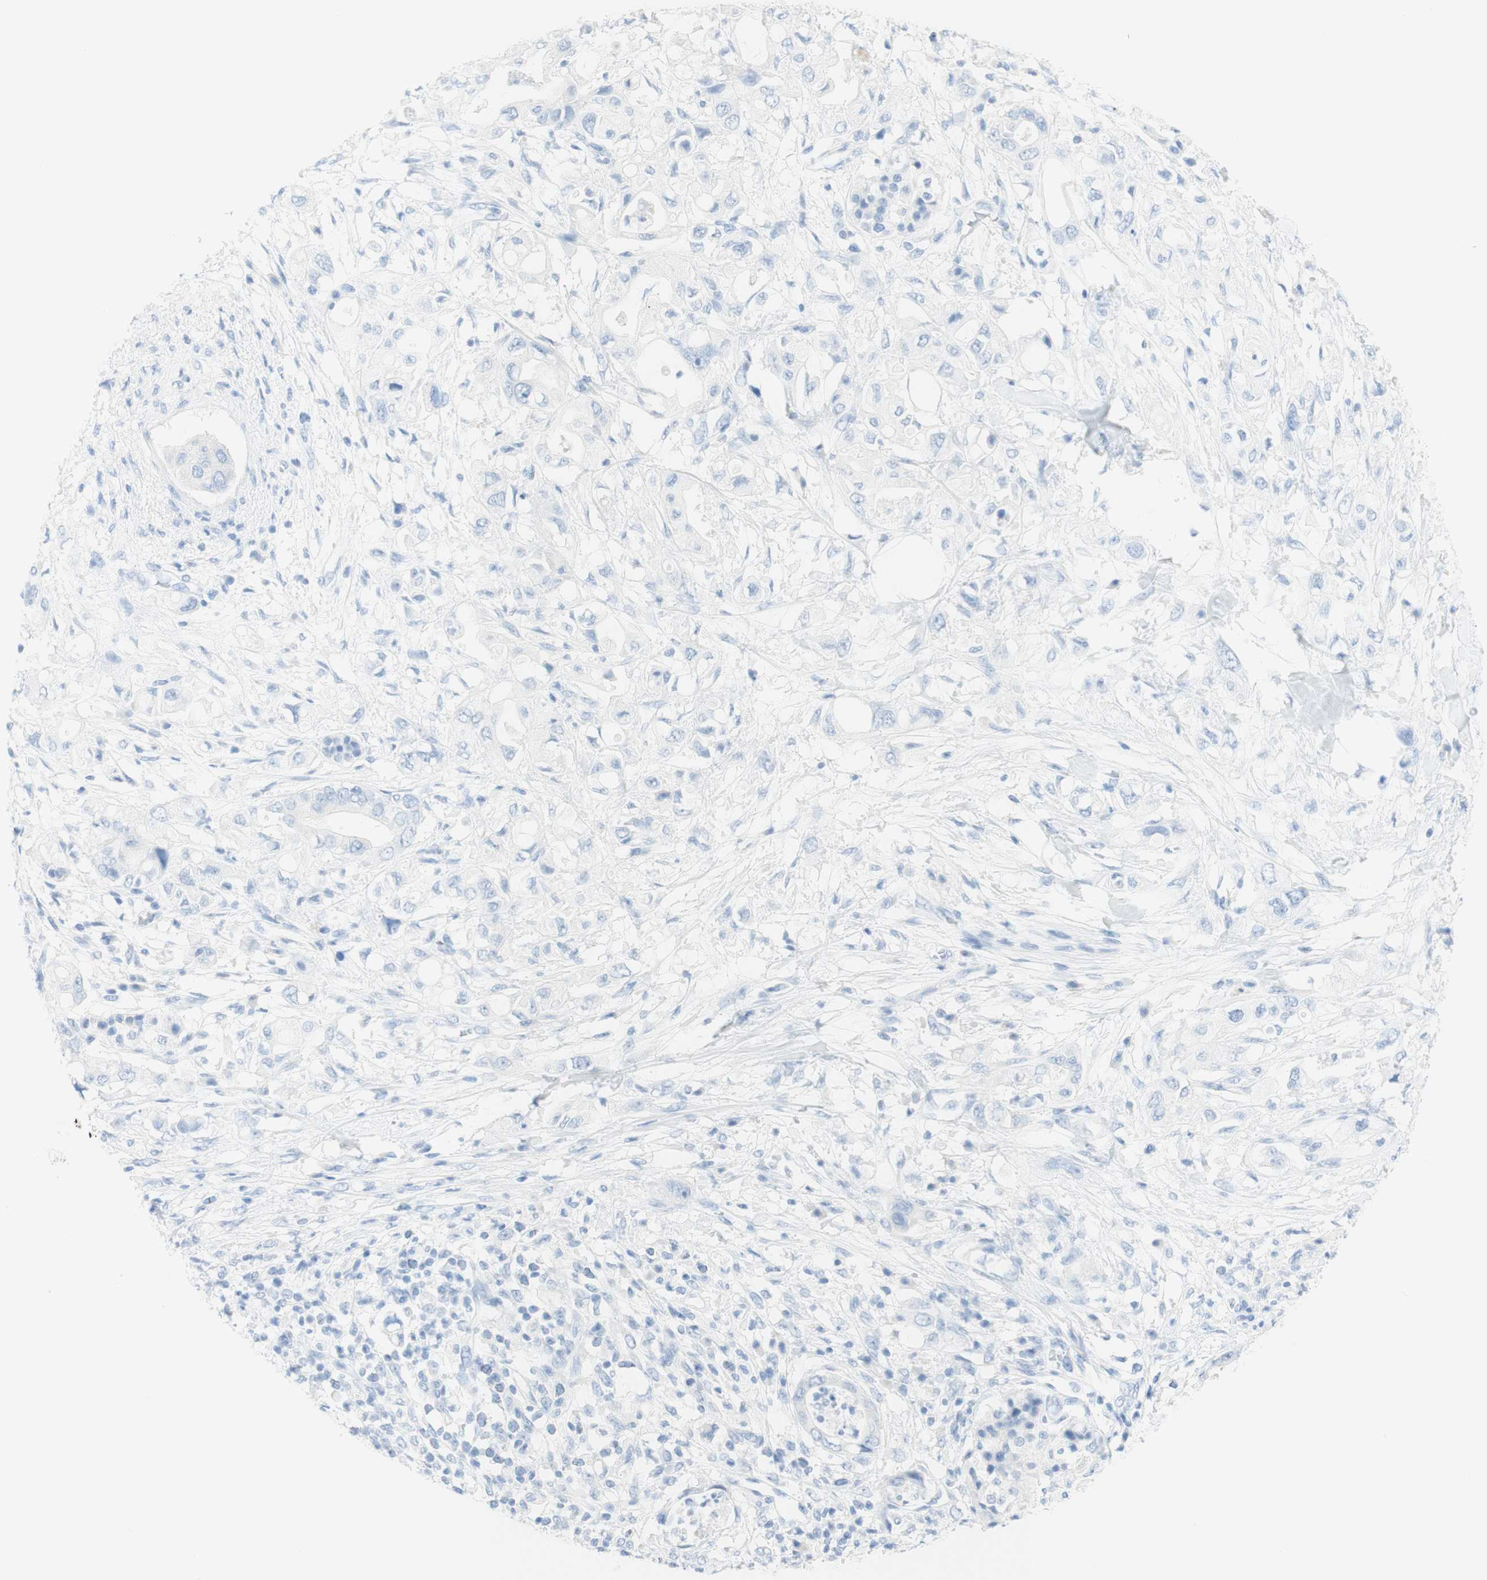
{"staining": {"intensity": "negative", "quantity": "none", "location": "none"}, "tissue": "pancreatic cancer", "cell_type": "Tumor cells", "image_type": "cancer", "snomed": [{"axis": "morphology", "description": "Adenocarcinoma, NOS"}, {"axis": "topography", "description": "Pancreas"}], "caption": "Tumor cells show no significant expression in pancreatic cancer. (DAB immunohistochemistry, high magnification).", "gene": "TPO", "patient": {"sex": "female", "age": 56}}